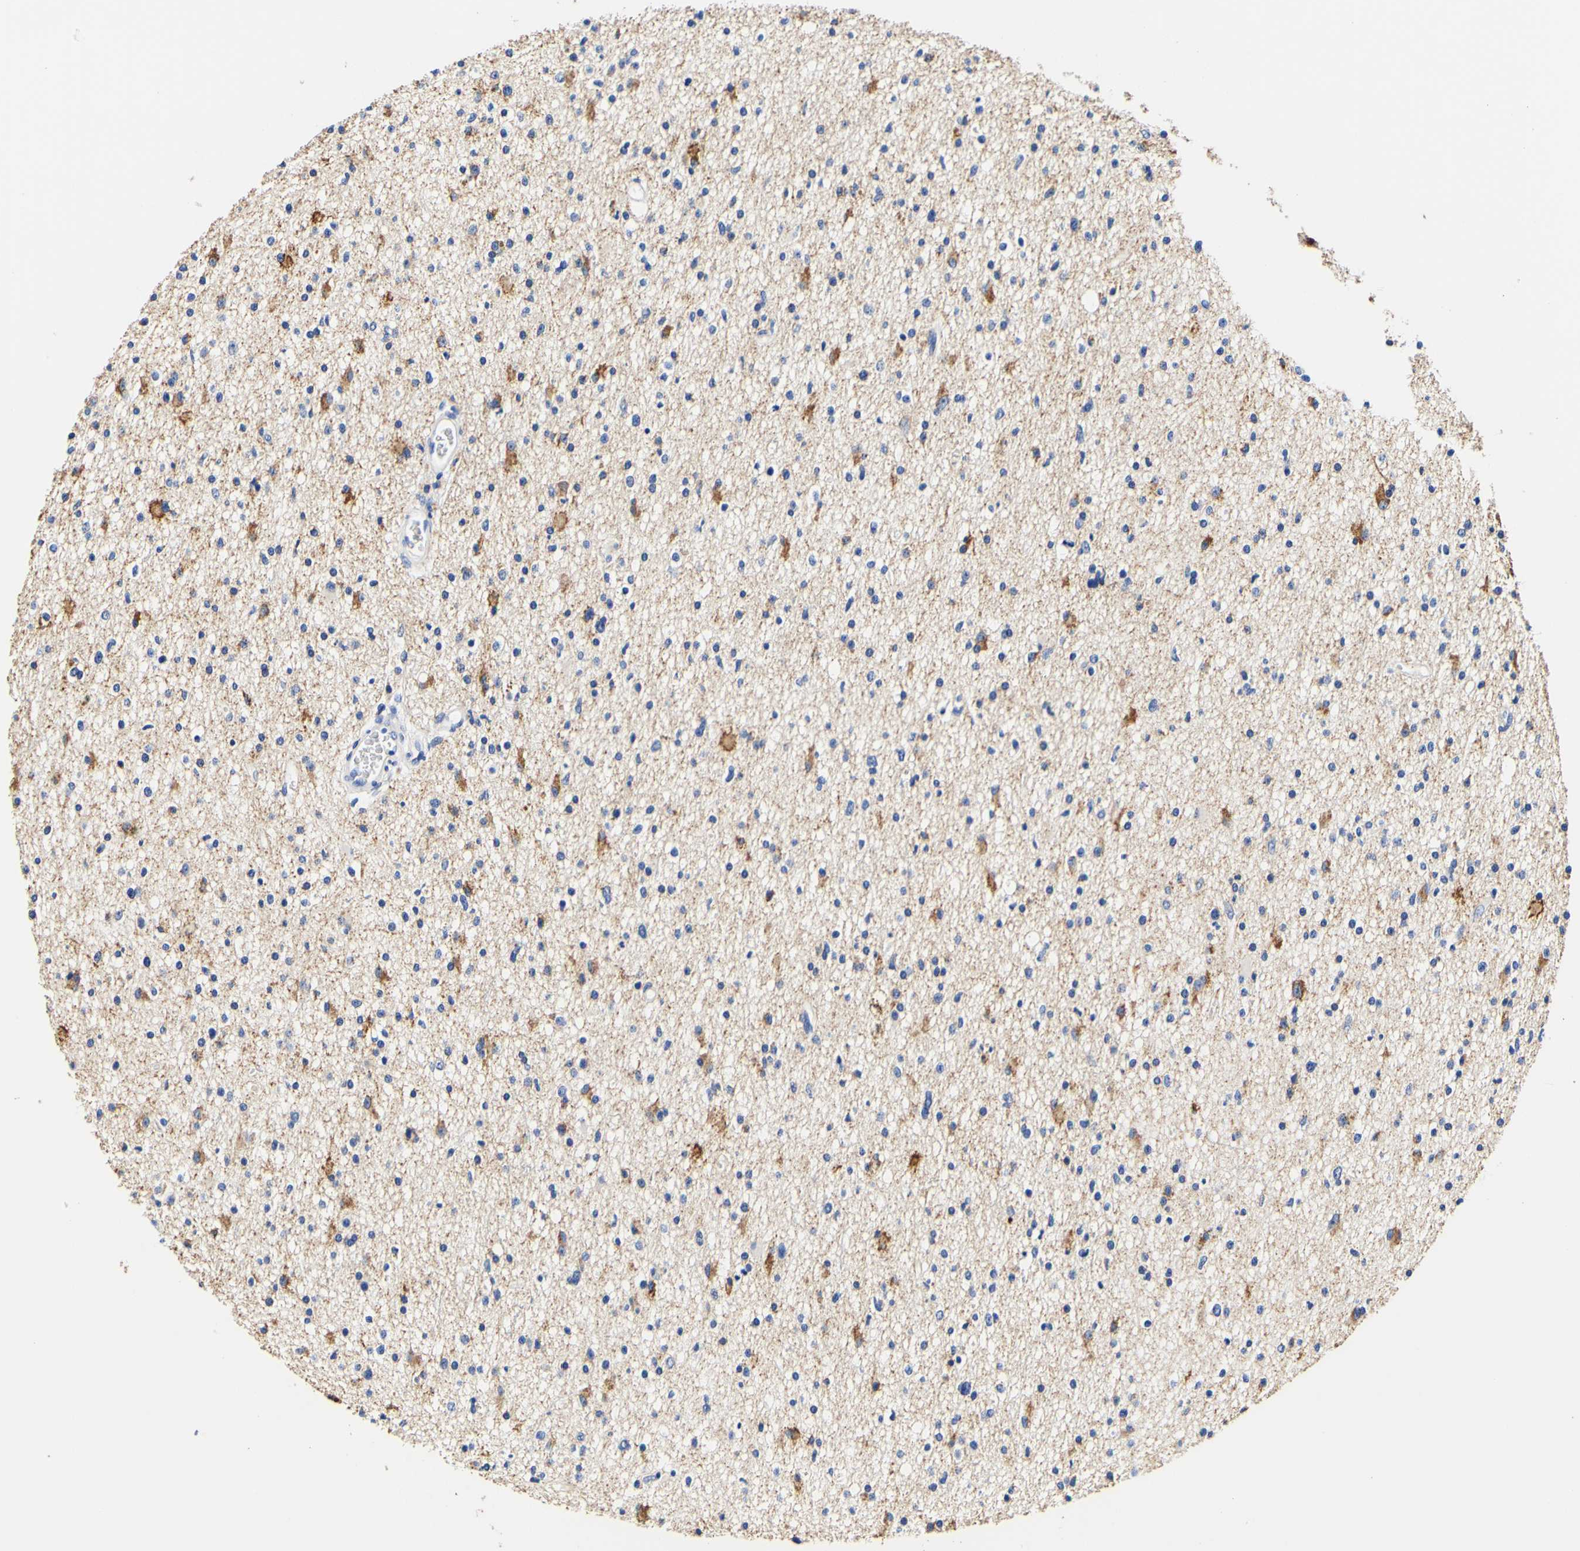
{"staining": {"intensity": "moderate", "quantity": "25%-75%", "location": "cytoplasmic/membranous"}, "tissue": "glioma", "cell_type": "Tumor cells", "image_type": "cancer", "snomed": [{"axis": "morphology", "description": "Glioma, malignant, High grade"}, {"axis": "topography", "description": "Brain"}], "caption": "Immunohistochemistry of human glioma demonstrates medium levels of moderate cytoplasmic/membranous positivity in approximately 25%-75% of tumor cells.", "gene": "CAMK4", "patient": {"sex": "male", "age": 33}}